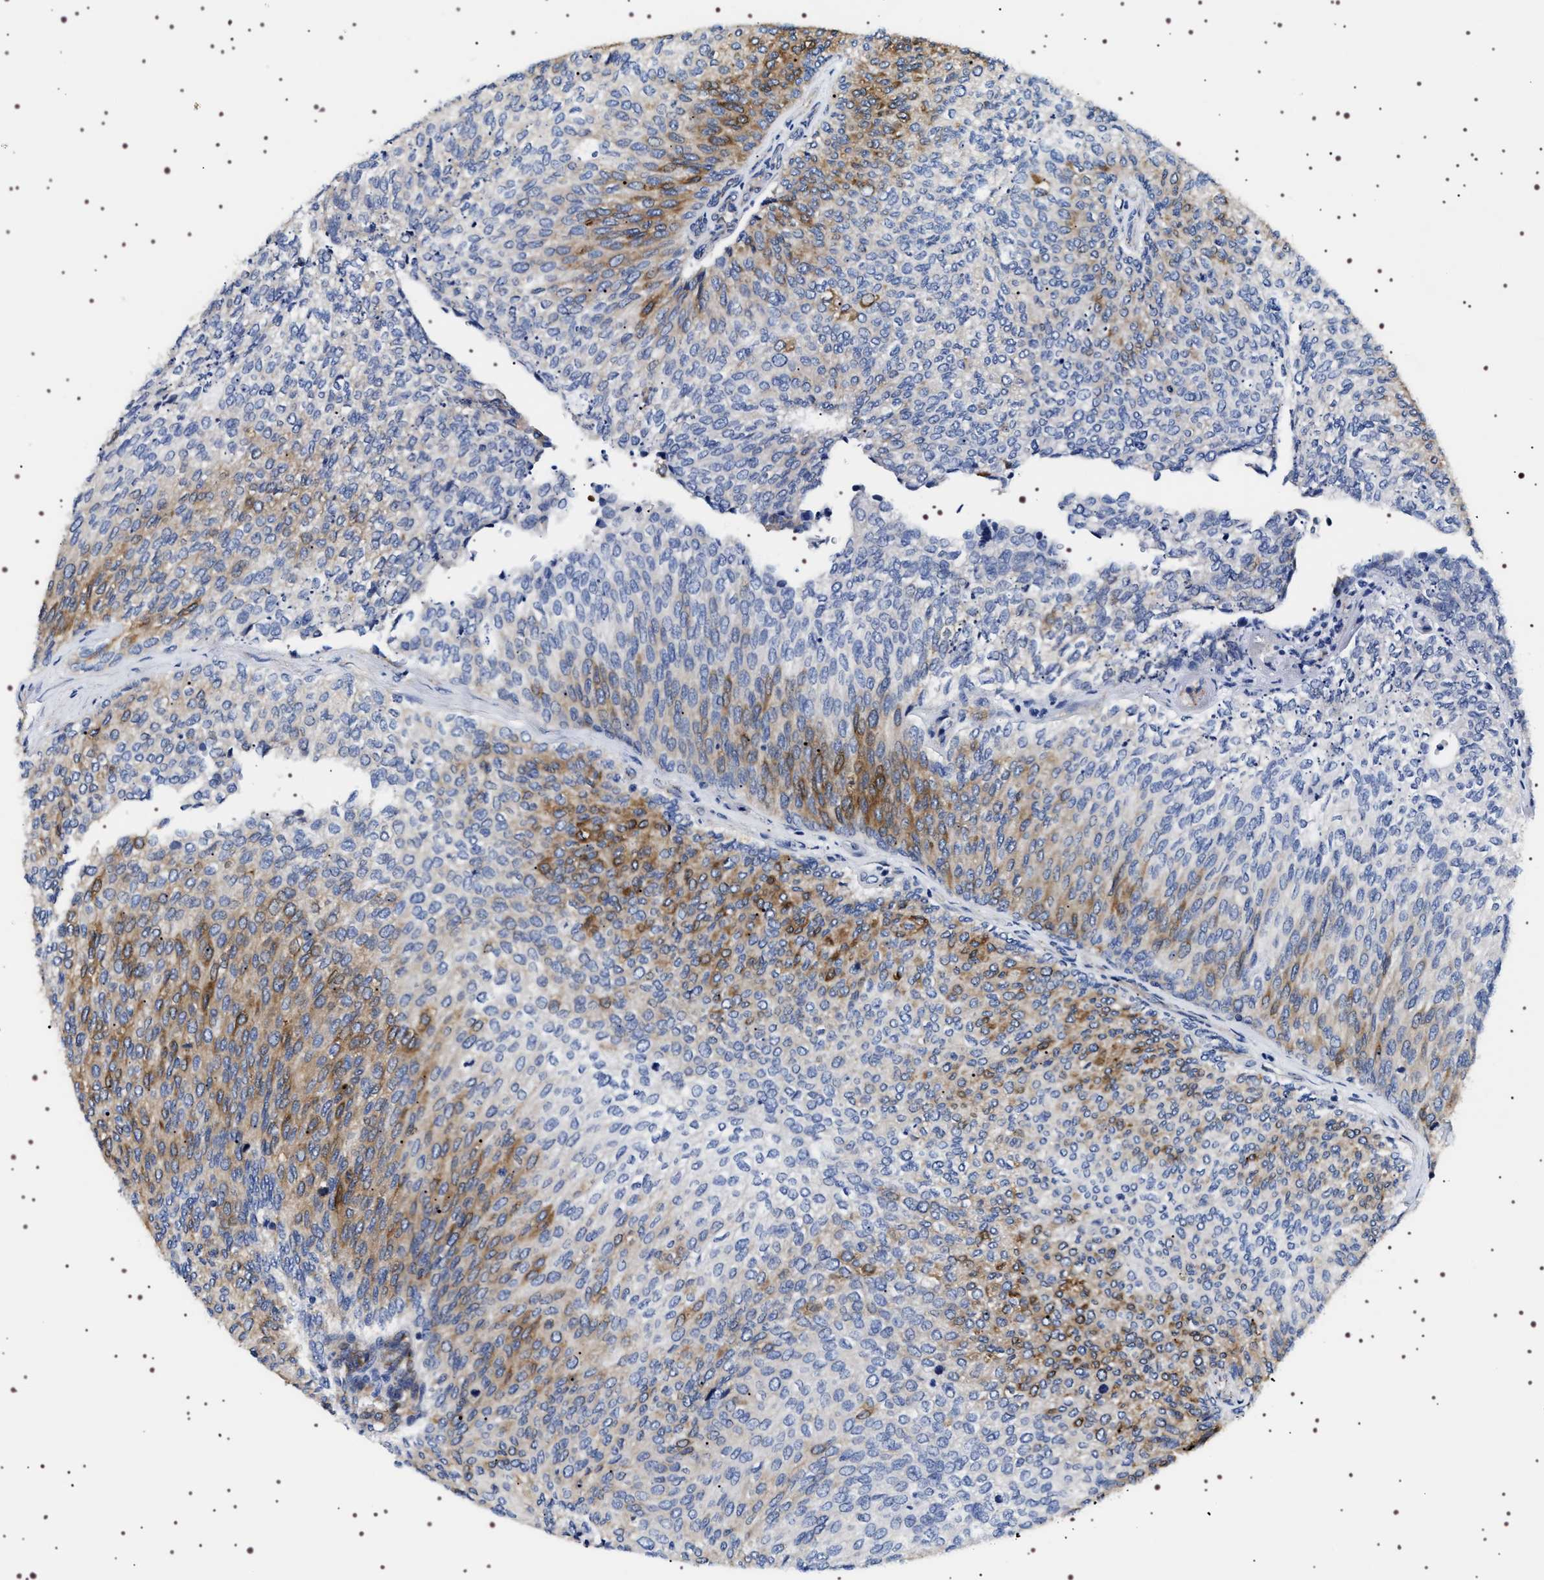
{"staining": {"intensity": "moderate", "quantity": "25%-75%", "location": "cytoplasmic/membranous"}, "tissue": "urothelial cancer", "cell_type": "Tumor cells", "image_type": "cancer", "snomed": [{"axis": "morphology", "description": "Urothelial carcinoma, Low grade"}, {"axis": "topography", "description": "Urinary bladder"}], "caption": "The image demonstrates a brown stain indicating the presence of a protein in the cytoplasmic/membranous of tumor cells in low-grade urothelial carcinoma. (Brightfield microscopy of DAB IHC at high magnification).", "gene": "SQLE", "patient": {"sex": "female", "age": 79}}